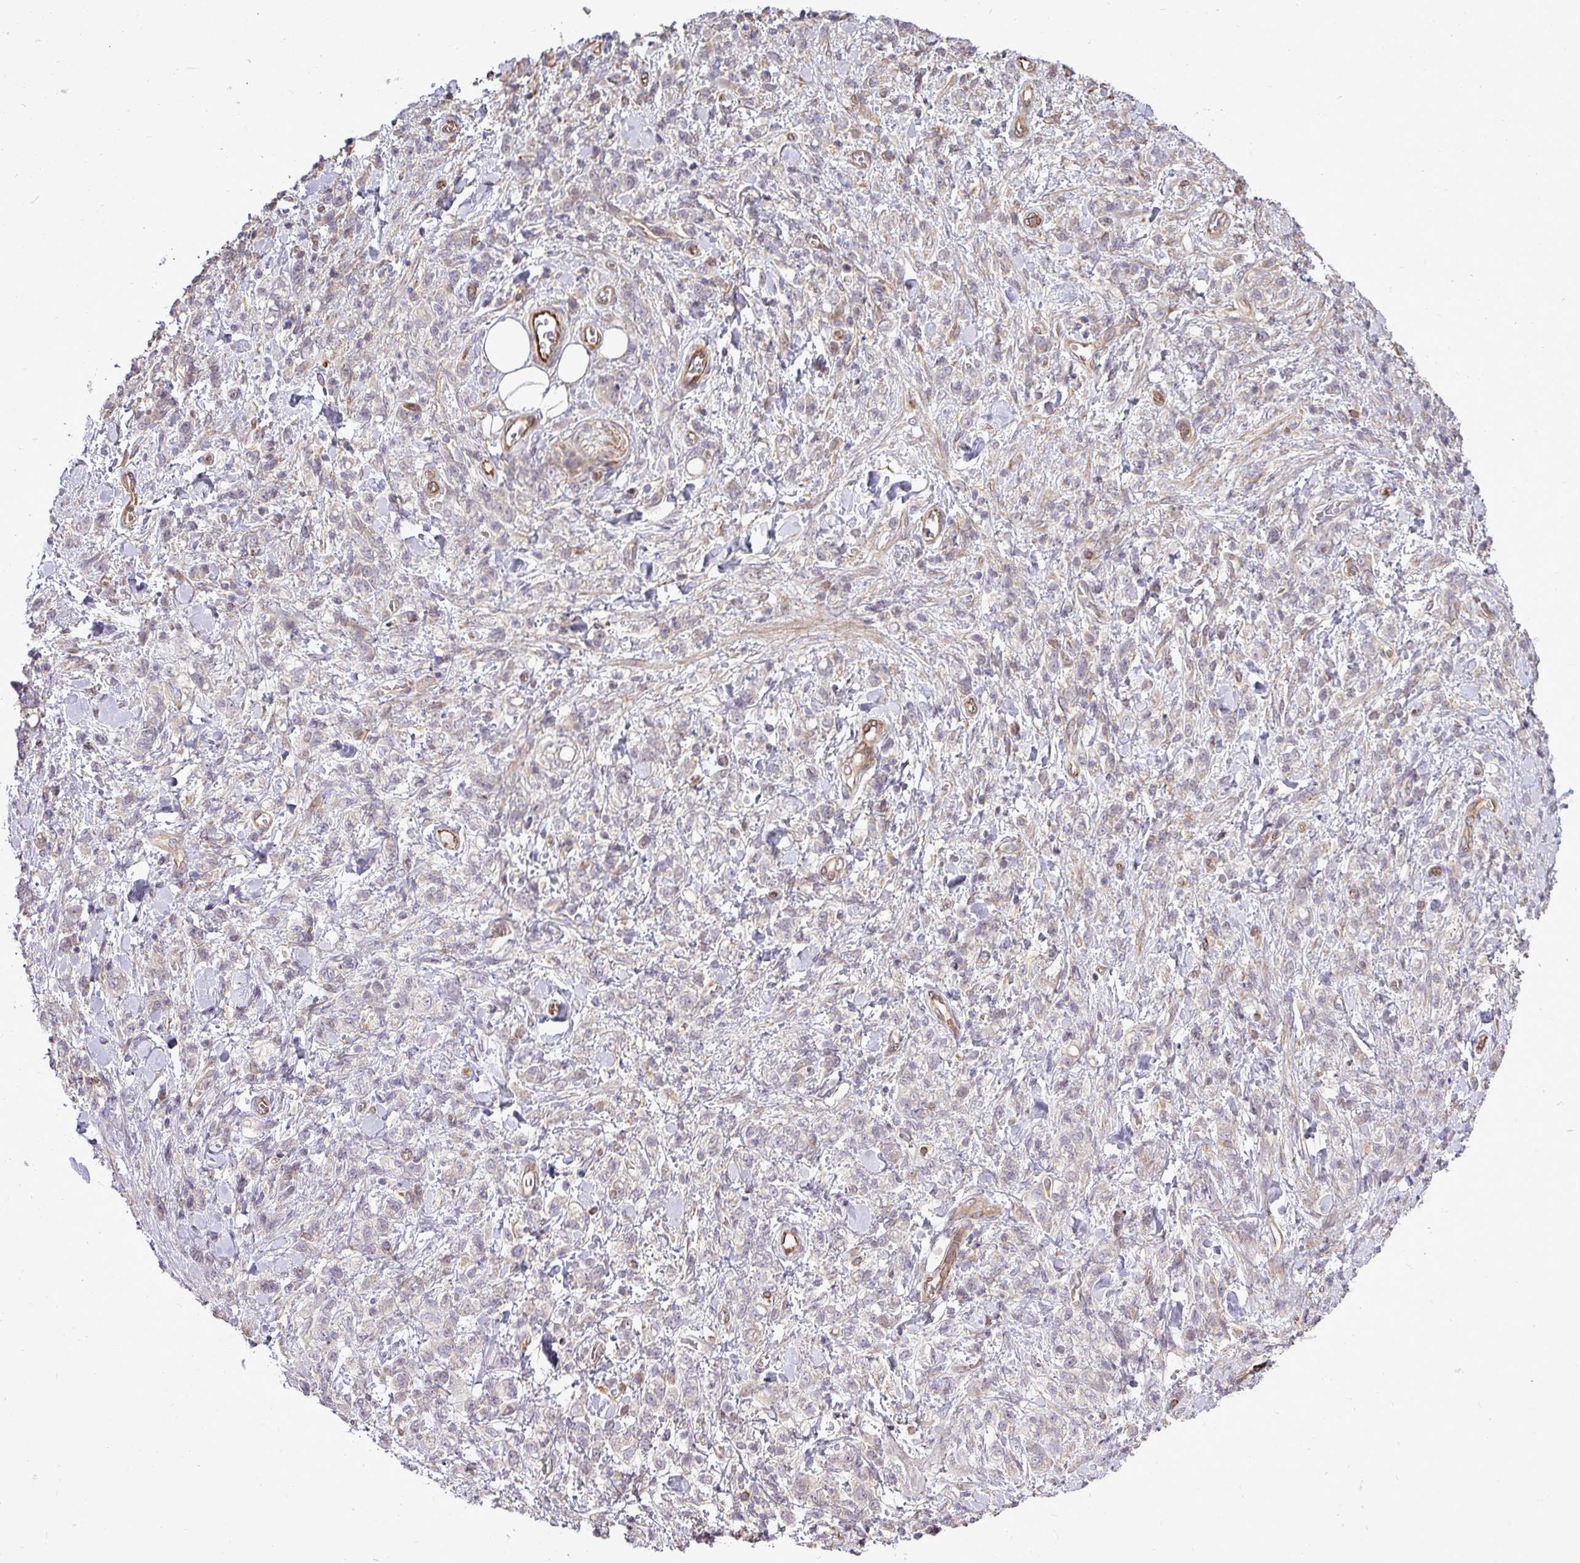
{"staining": {"intensity": "negative", "quantity": "none", "location": "none"}, "tissue": "stomach cancer", "cell_type": "Tumor cells", "image_type": "cancer", "snomed": [{"axis": "morphology", "description": "Adenocarcinoma, NOS"}, {"axis": "topography", "description": "Stomach"}], "caption": "Stomach cancer stained for a protein using IHC displays no staining tumor cells.", "gene": "PDRG1", "patient": {"sex": "male", "age": 77}}